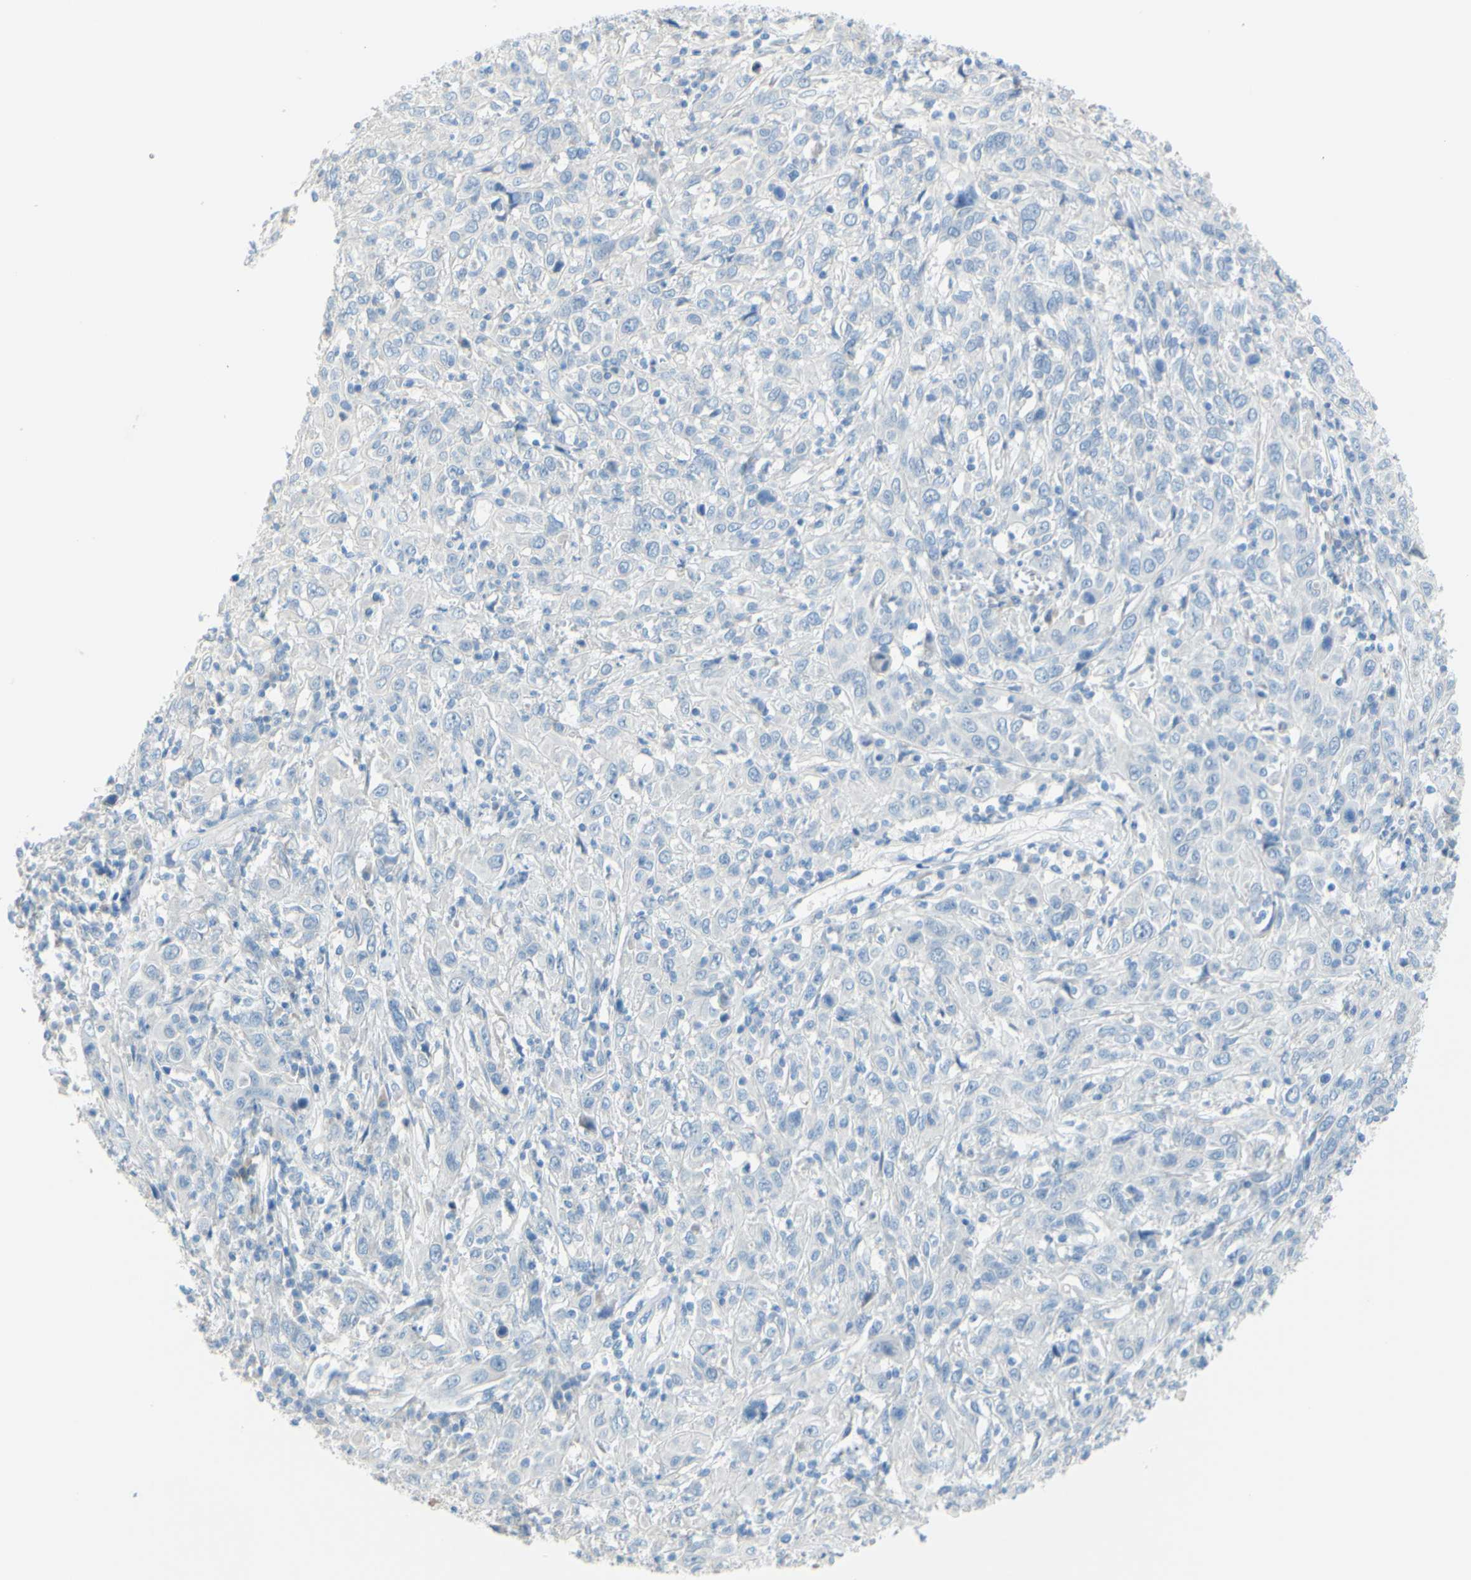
{"staining": {"intensity": "moderate", "quantity": "<25%", "location": "cytoplasmic/membranous"}, "tissue": "cervical cancer", "cell_type": "Tumor cells", "image_type": "cancer", "snomed": [{"axis": "morphology", "description": "Squamous cell carcinoma, NOS"}, {"axis": "topography", "description": "Cervix"}], "caption": "Moderate cytoplasmic/membranous protein expression is appreciated in approximately <25% of tumor cells in cervical cancer (squamous cell carcinoma).", "gene": "SLC1A2", "patient": {"sex": "female", "age": 46}}